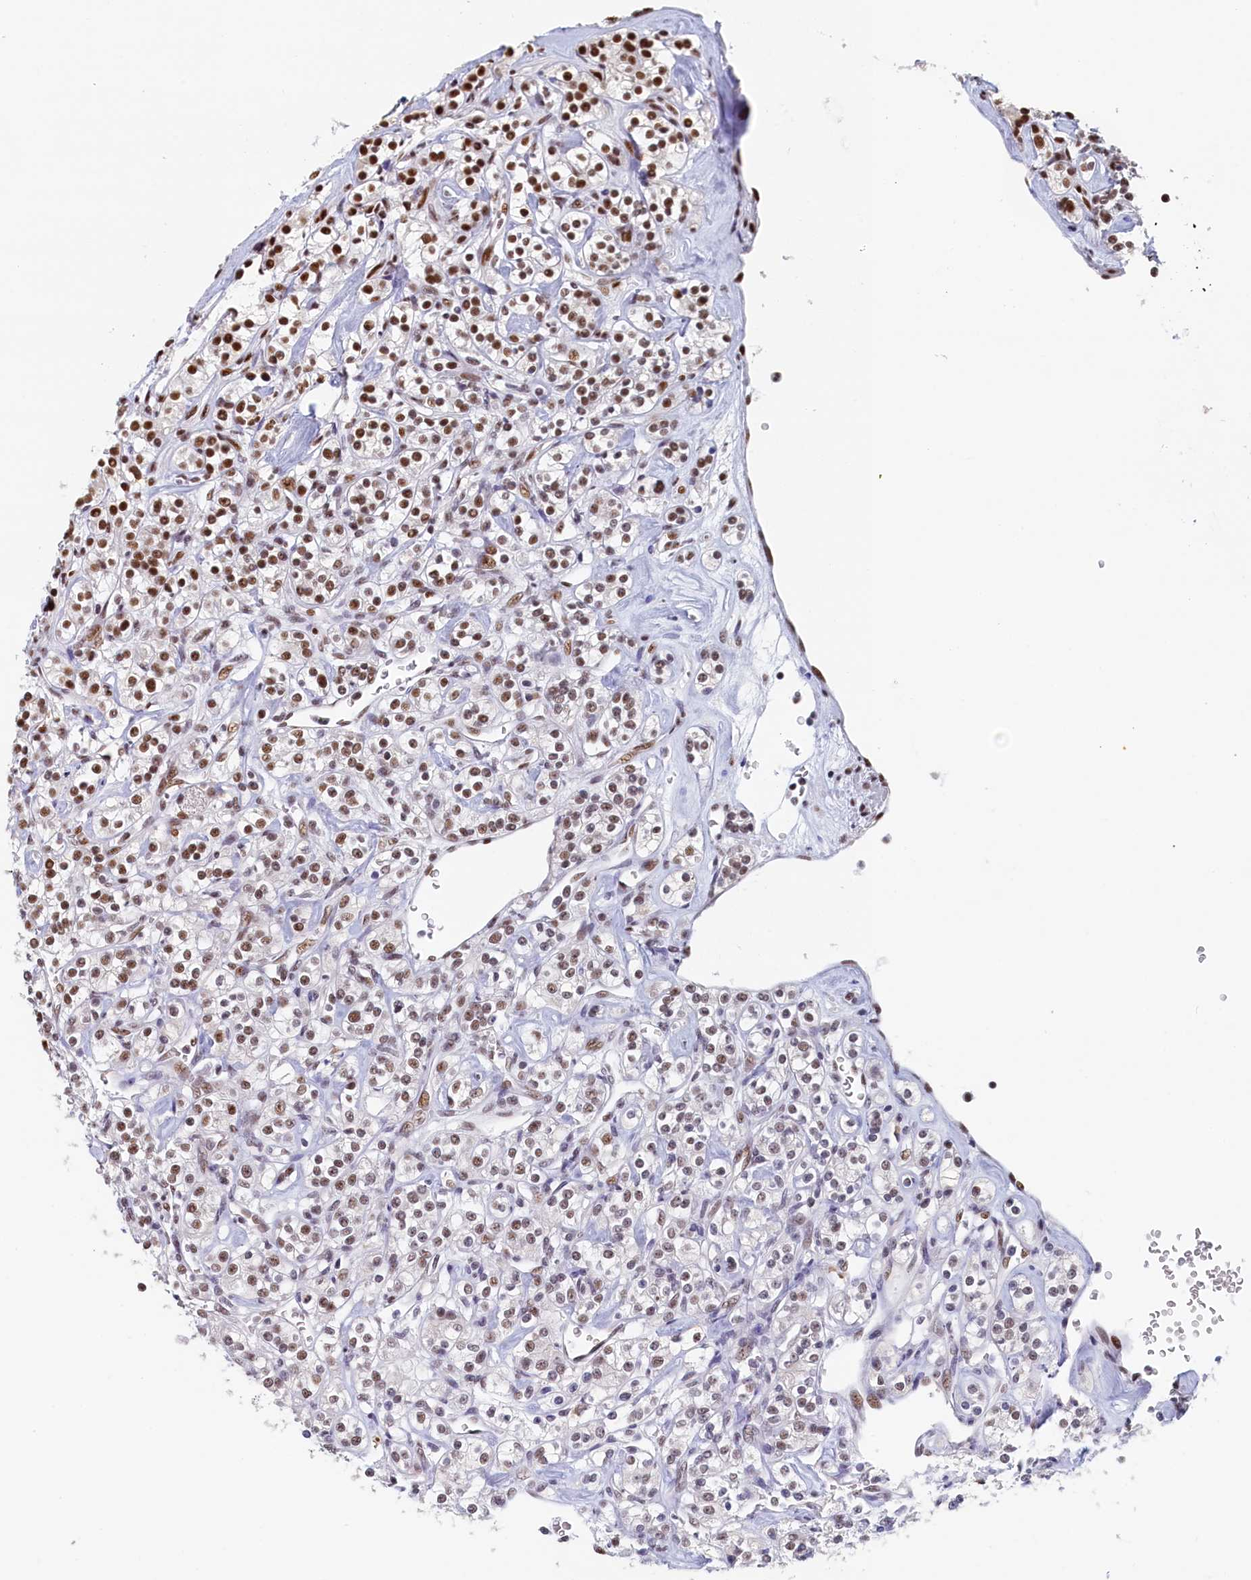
{"staining": {"intensity": "moderate", "quantity": "<25%", "location": "nuclear"}, "tissue": "renal cancer", "cell_type": "Tumor cells", "image_type": "cancer", "snomed": [{"axis": "morphology", "description": "Adenocarcinoma, NOS"}, {"axis": "topography", "description": "Kidney"}], "caption": "Immunohistochemistry (IHC) of human renal cancer reveals low levels of moderate nuclear staining in about <25% of tumor cells.", "gene": "MOSPD3", "patient": {"sex": "male", "age": 77}}